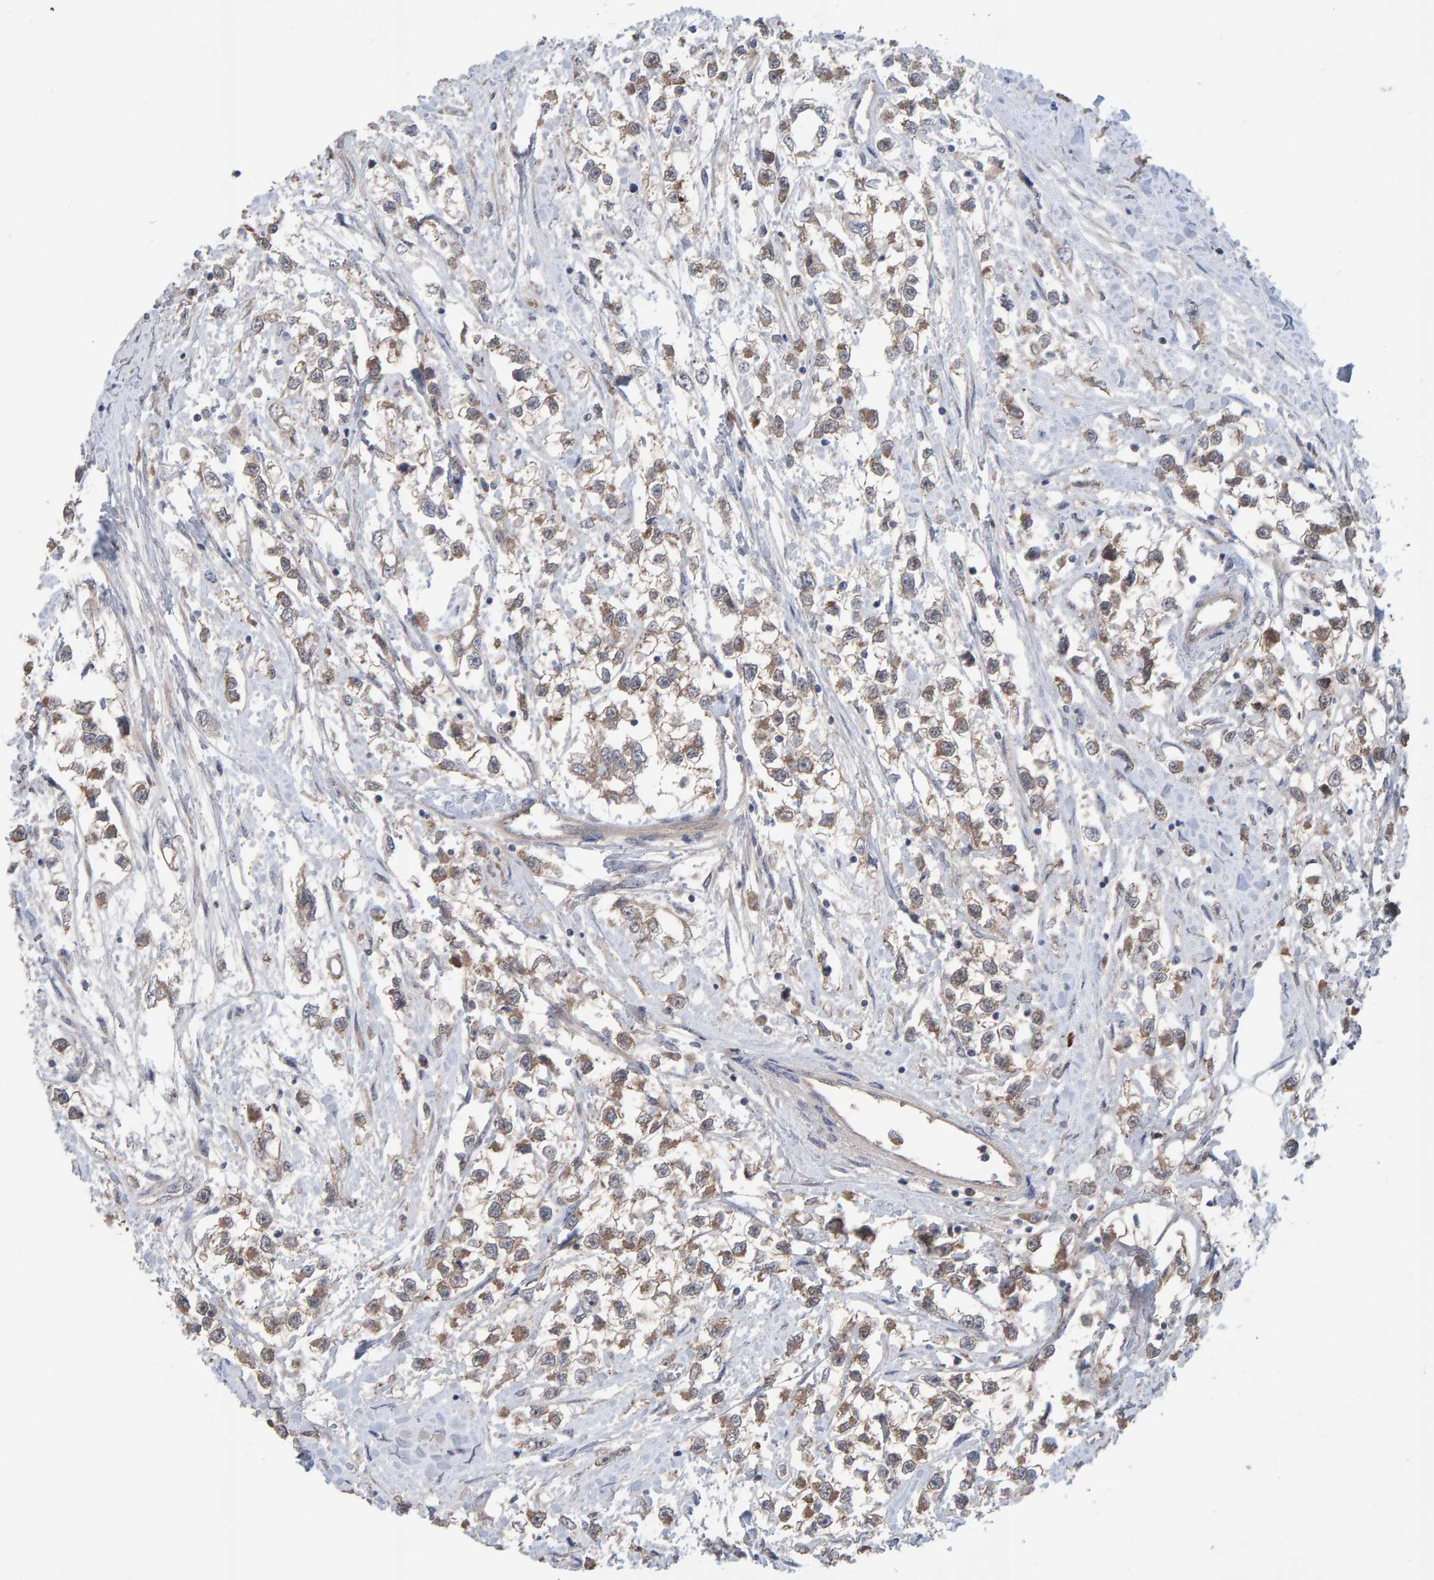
{"staining": {"intensity": "weak", "quantity": ">75%", "location": "cytoplasmic/membranous"}, "tissue": "testis cancer", "cell_type": "Tumor cells", "image_type": "cancer", "snomed": [{"axis": "morphology", "description": "Seminoma, NOS"}, {"axis": "morphology", "description": "Carcinoma, Embryonal, NOS"}, {"axis": "topography", "description": "Testis"}], "caption": "A high-resolution image shows immunohistochemistry staining of testis cancer (seminoma), which reveals weak cytoplasmic/membranous expression in approximately >75% of tumor cells.", "gene": "LRSAM1", "patient": {"sex": "male", "age": 51}}